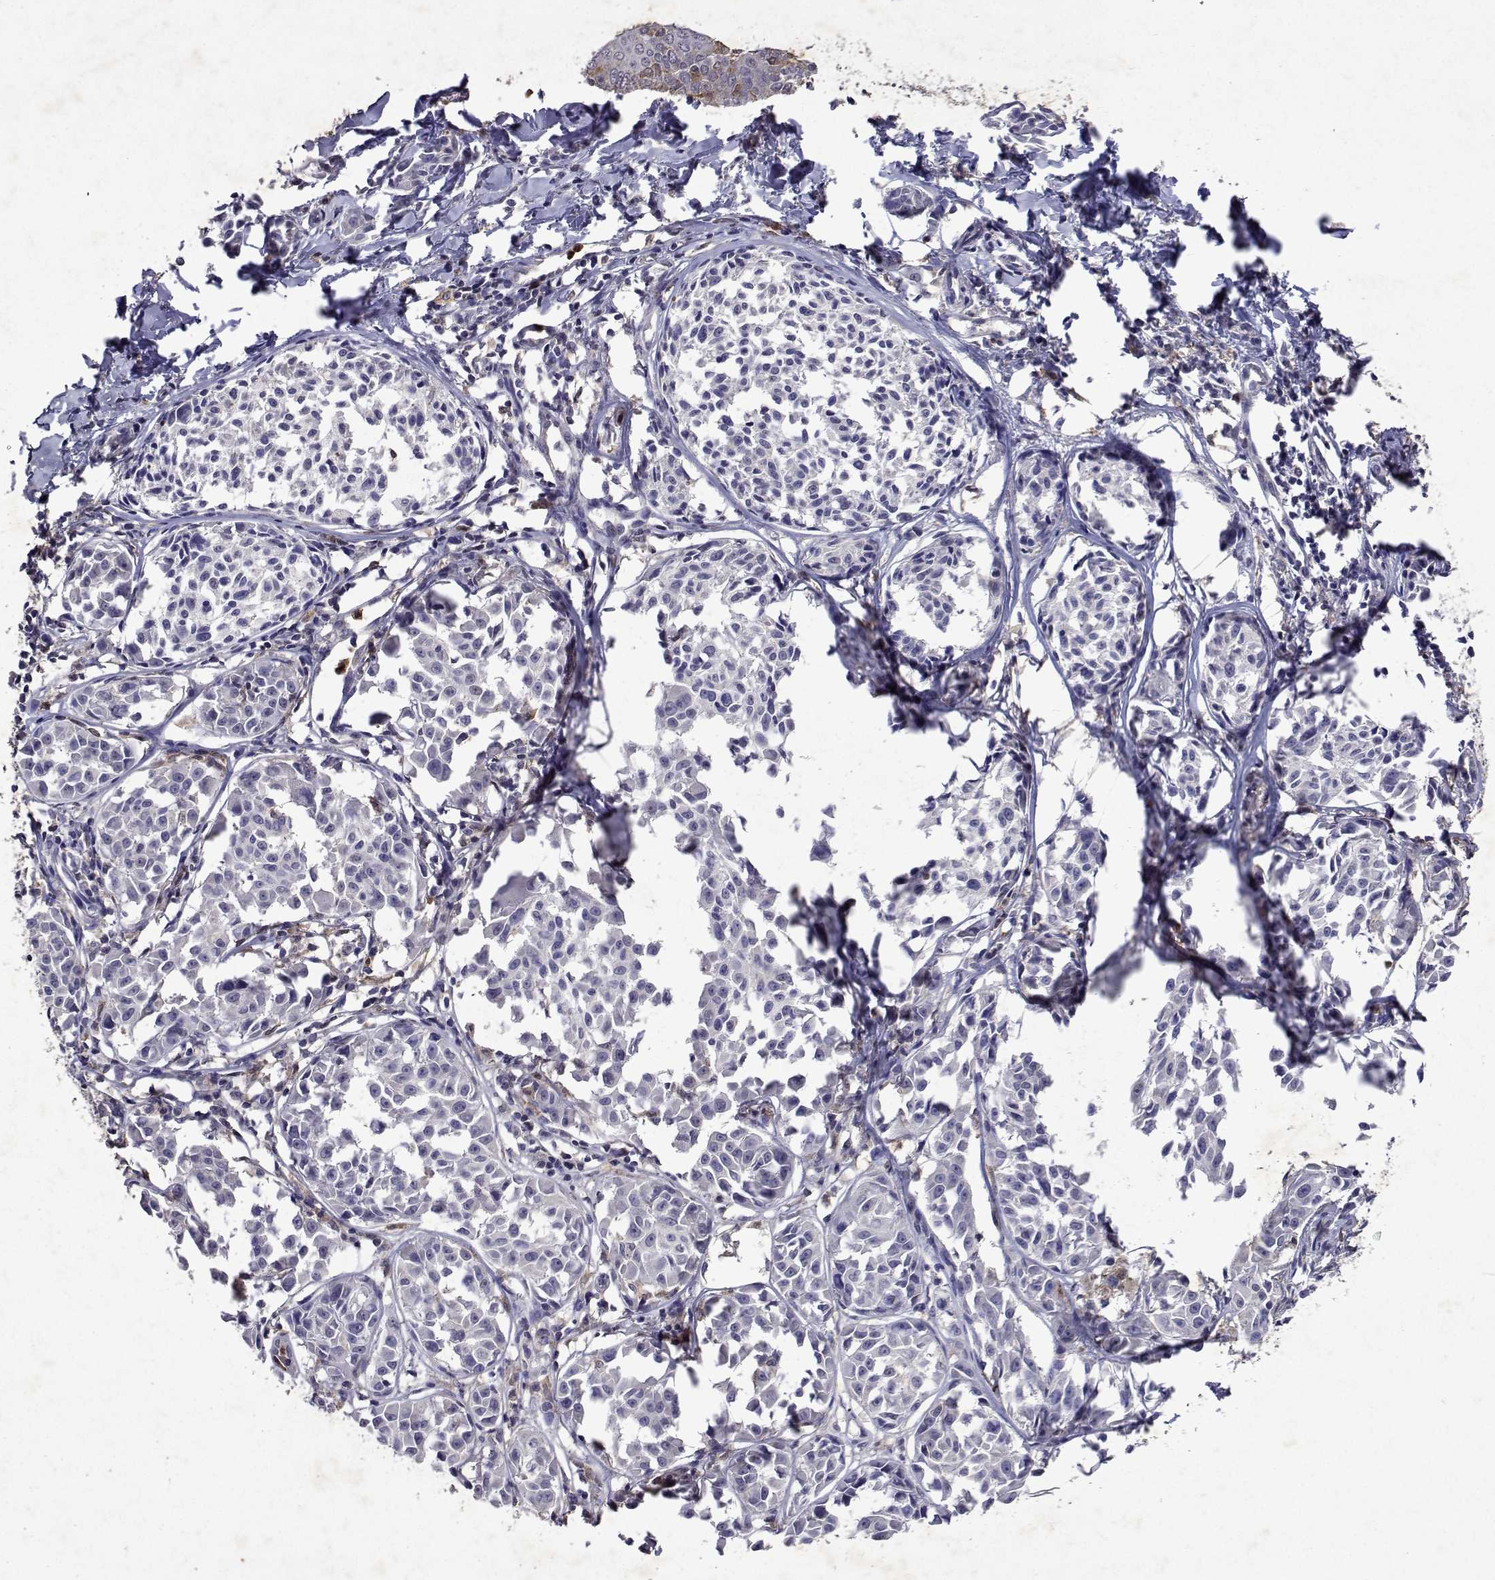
{"staining": {"intensity": "negative", "quantity": "none", "location": "none"}, "tissue": "melanoma", "cell_type": "Tumor cells", "image_type": "cancer", "snomed": [{"axis": "morphology", "description": "Malignant melanoma, NOS"}, {"axis": "topography", "description": "Skin"}], "caption": "Immunohistochemistry histopathology image of neoplastic tissue: human melanoma stained with DAB (3,3'-diaminobenzidine) reveals no significant protein staining in tumor cells.", "gene": "APAF1", "patient": {"sex": "male", "age": 51}}